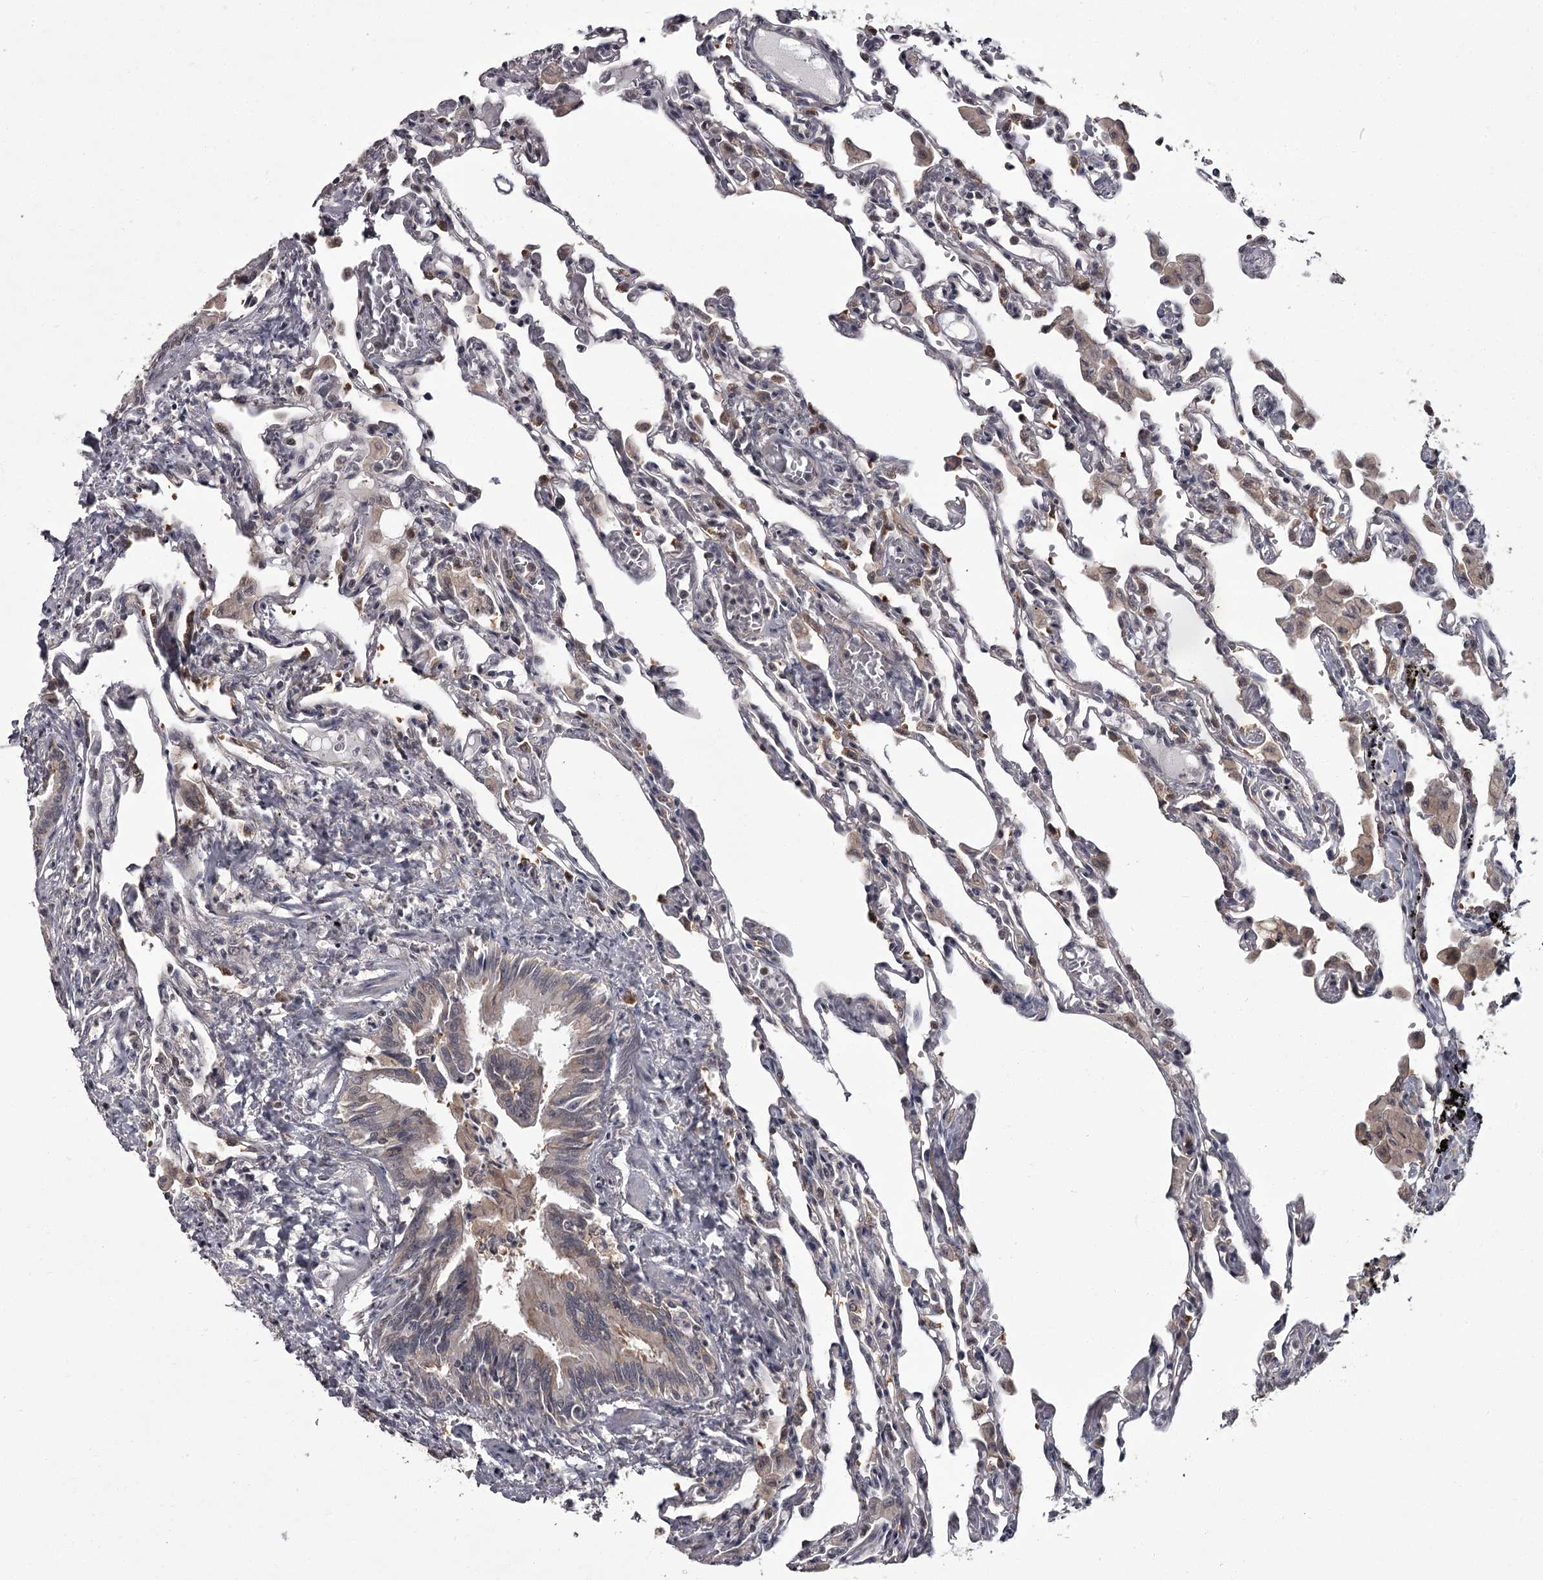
{"staining": {"intensity": "weak", "quantity": "<25%", "location": "cytoplasmic/membranous"}, "tissue": "lung", "cell_type": "Alveolar cells", "image_type": "normal", "snomed": [{"axis": "morphology", "description": "Normal tissue, NOS"}, {"axis": "topography", "description": "Bronchus"}, {"axis": "topography", "description": "Lung"}], "caption": "A micrograph of lung stained for a protein demonstrates no brown staining in alveolar cells. (Immunohistochemistry, brightfield microscopy, high magnification).", "gene": "CCDC92", "patient": {"sex": "female", "age": 49}}